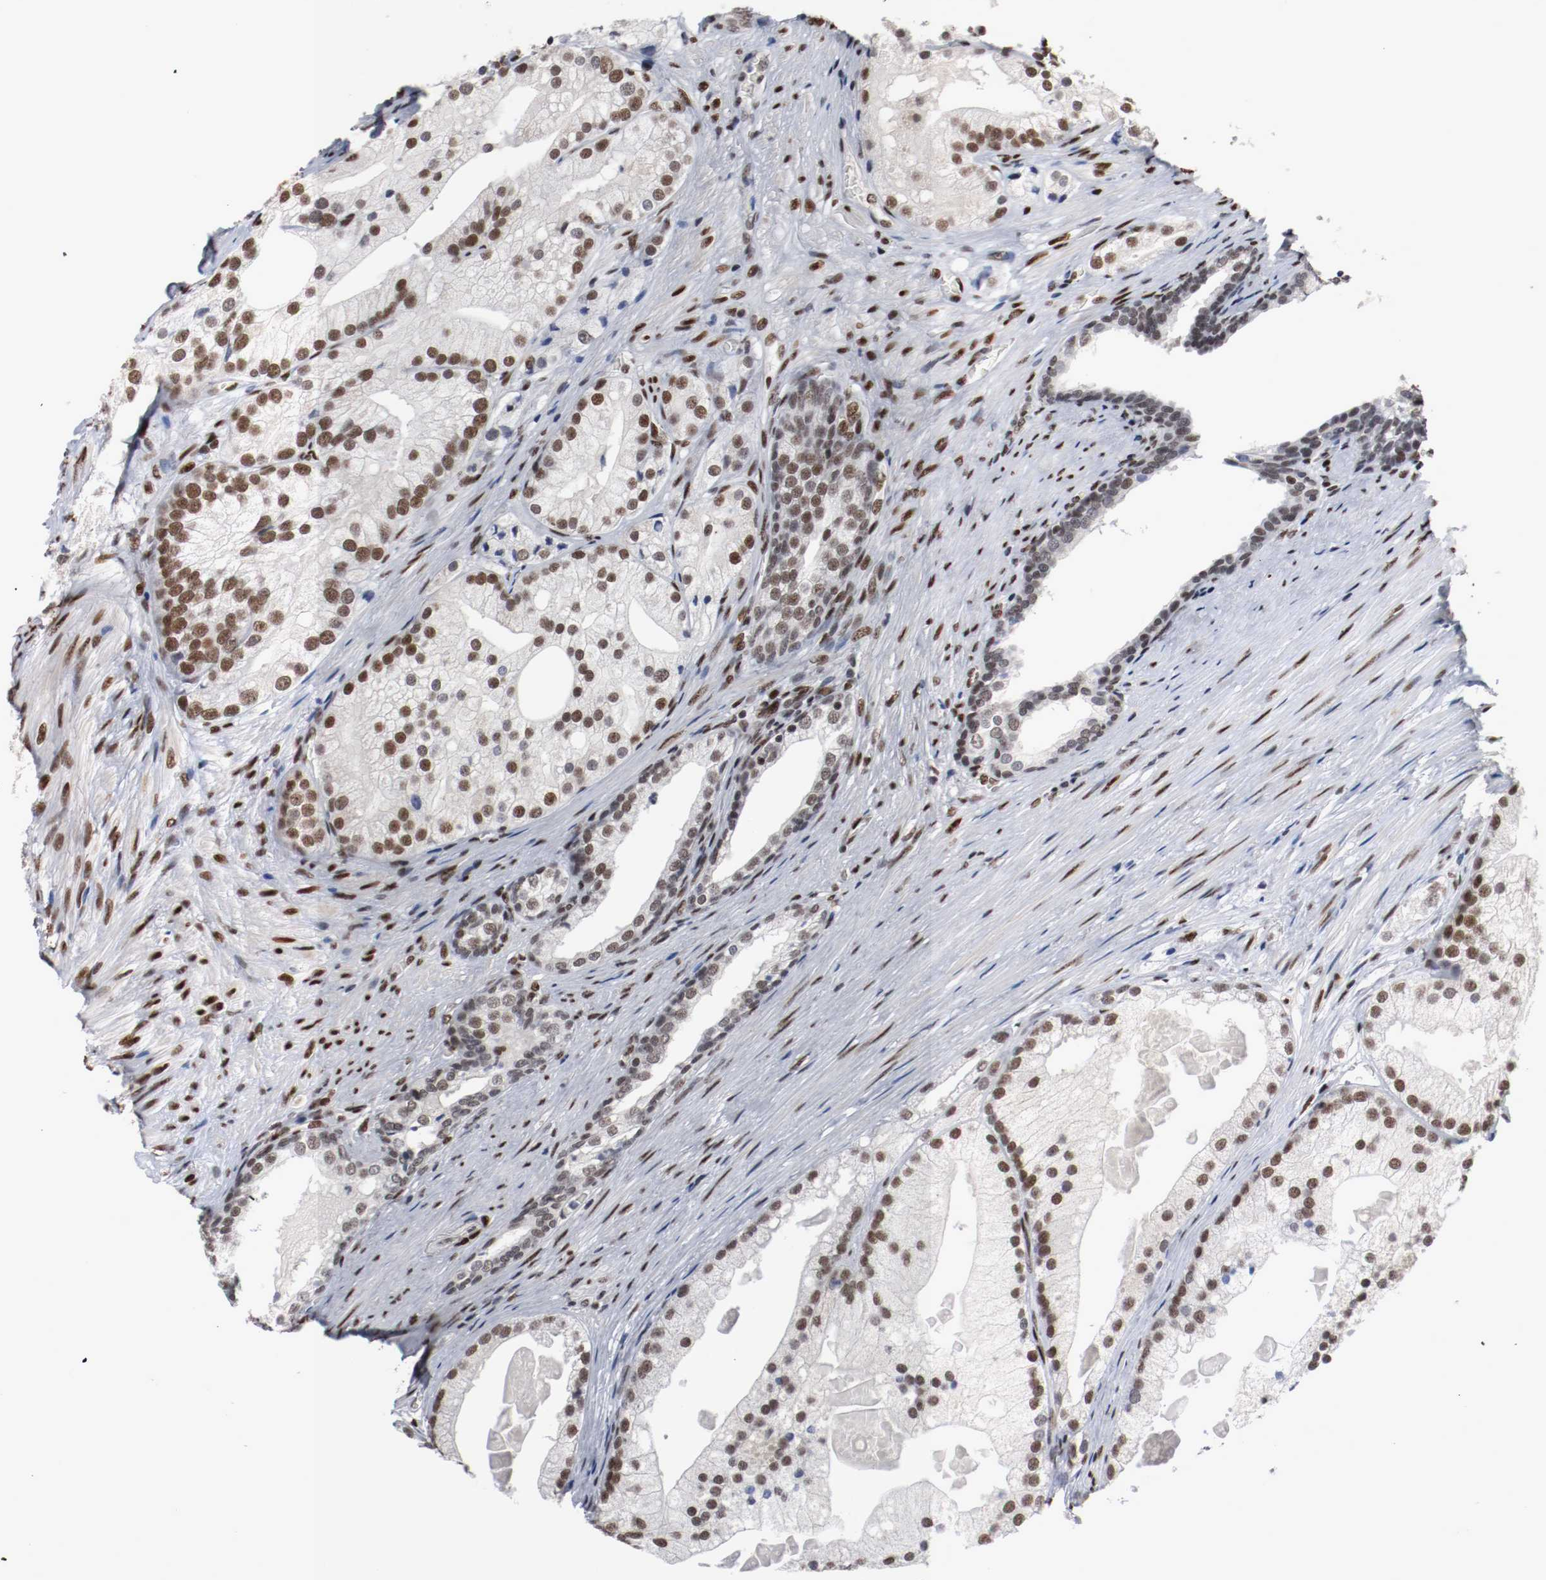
{"staining": {"intensity": "moderate", "quantity": ">75%", "location": "nuclear"}, "tissue": "prostate cancer", "cell_type": "Tumor cells", "image_type": "cancer", "snomed": [{"axis": "morphology", "description": "Adenocarcinoma, Low grade"}, {"axis": "topography", "description": "Prostate"}], "caption": "Moderate nuclear protein positivity is identified in approximately >75% of tumor cells in prostate cancer (low-grade adenocarcinoma).", "gene": "MEF2D", "patient": {"sex": "male", "age": 69}}